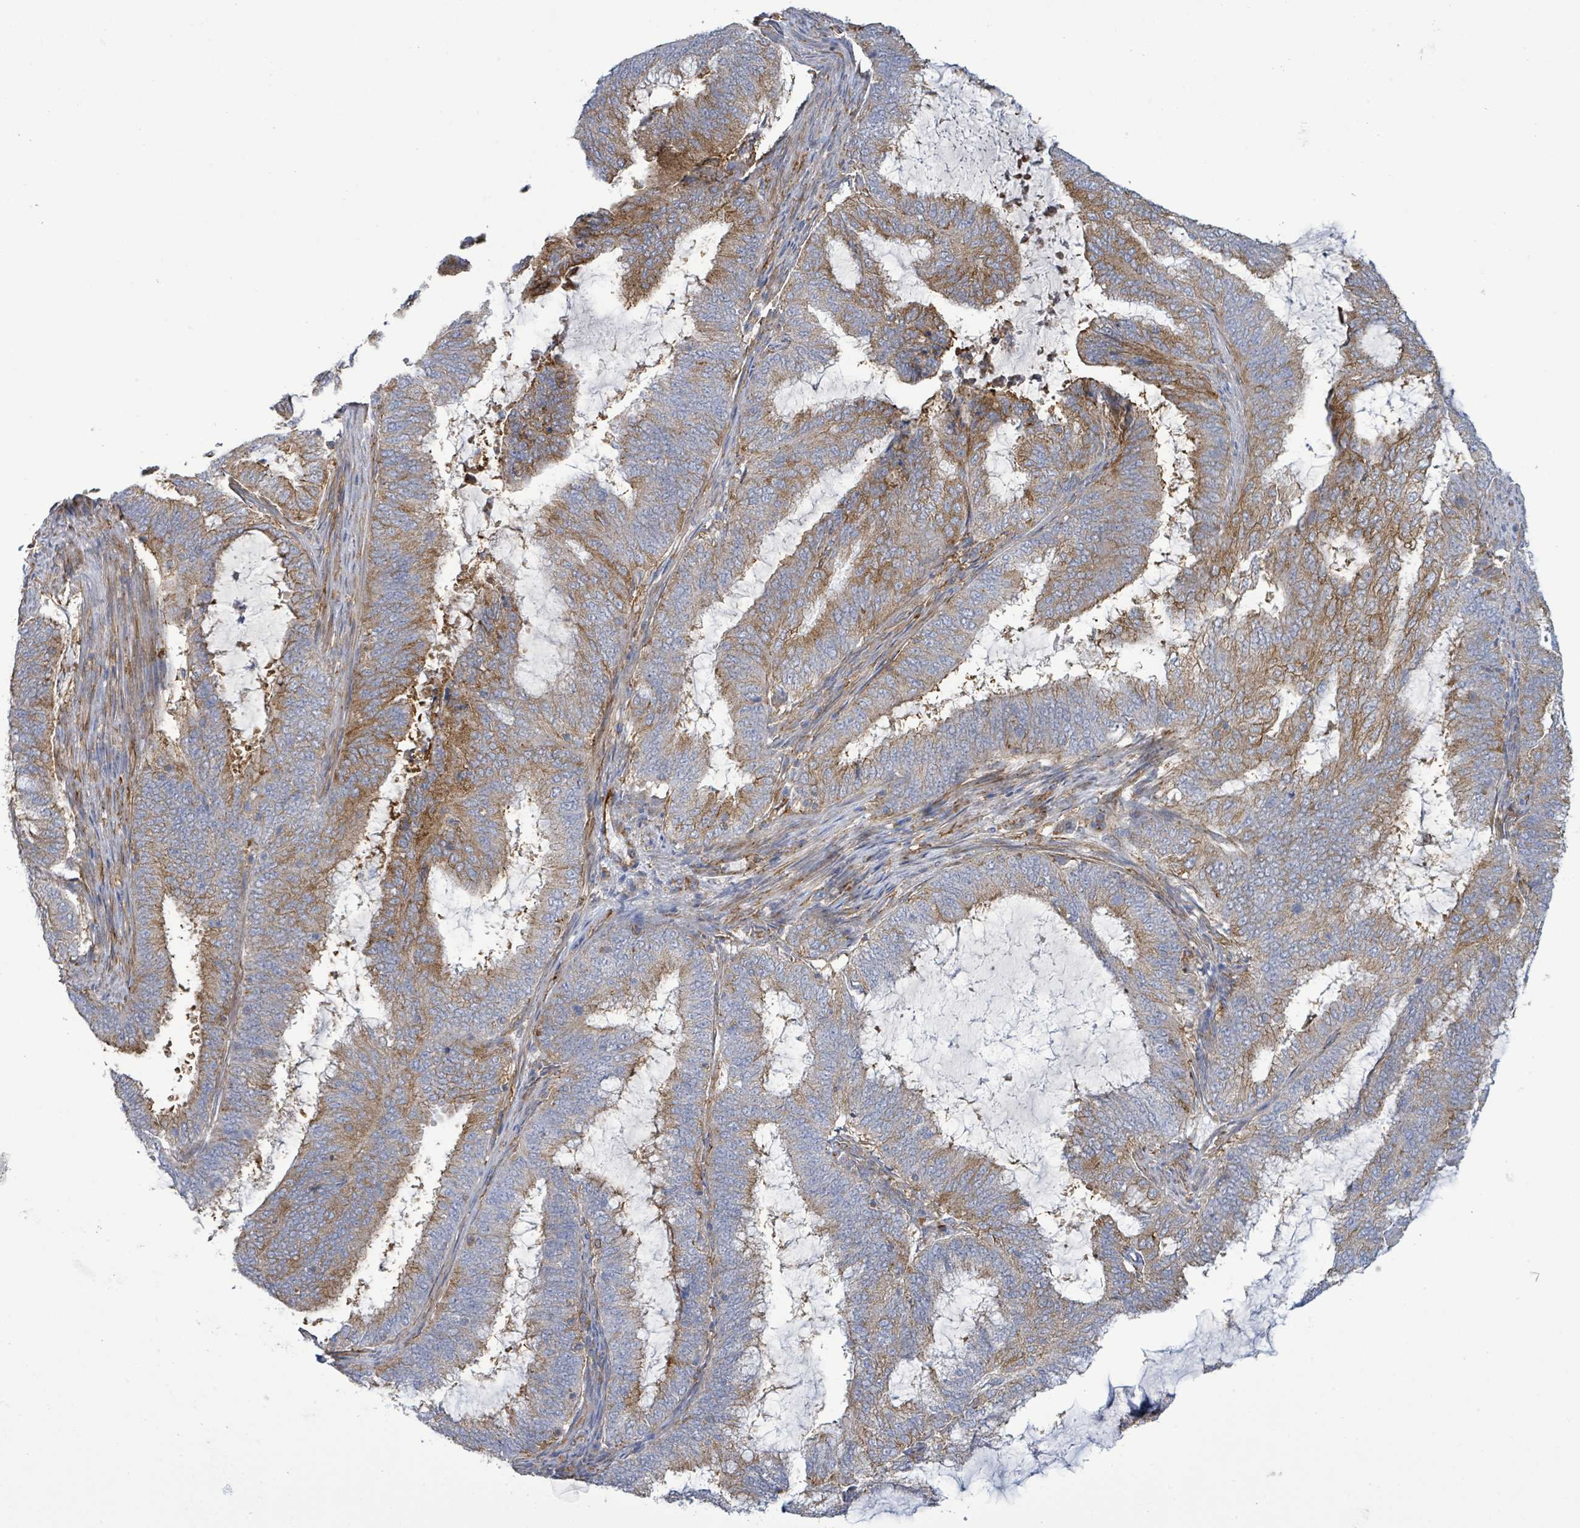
{"staining": {"intensity": "moderate", "quantity": "25%-75%", "location": "cytoplasmic/membranous"}, "tissue": "endometrial cancer", "cell_type": "Tumor cells", "image_type": "cancer", "snomed": [{"axis": "morphology", "description": "Adenocarcinoma, NOS"}, {"axis": "topography", "description": "Endometrium"}], "caption": "Protein expression analysis of adenocarcinoma (endometrial) demonstrates moderate cytoplasmic/membranous expression in approximately 25%-75% of tumor cells.", "gene": "EGFL7", "patient": {"sex": "female", "age": 51}}